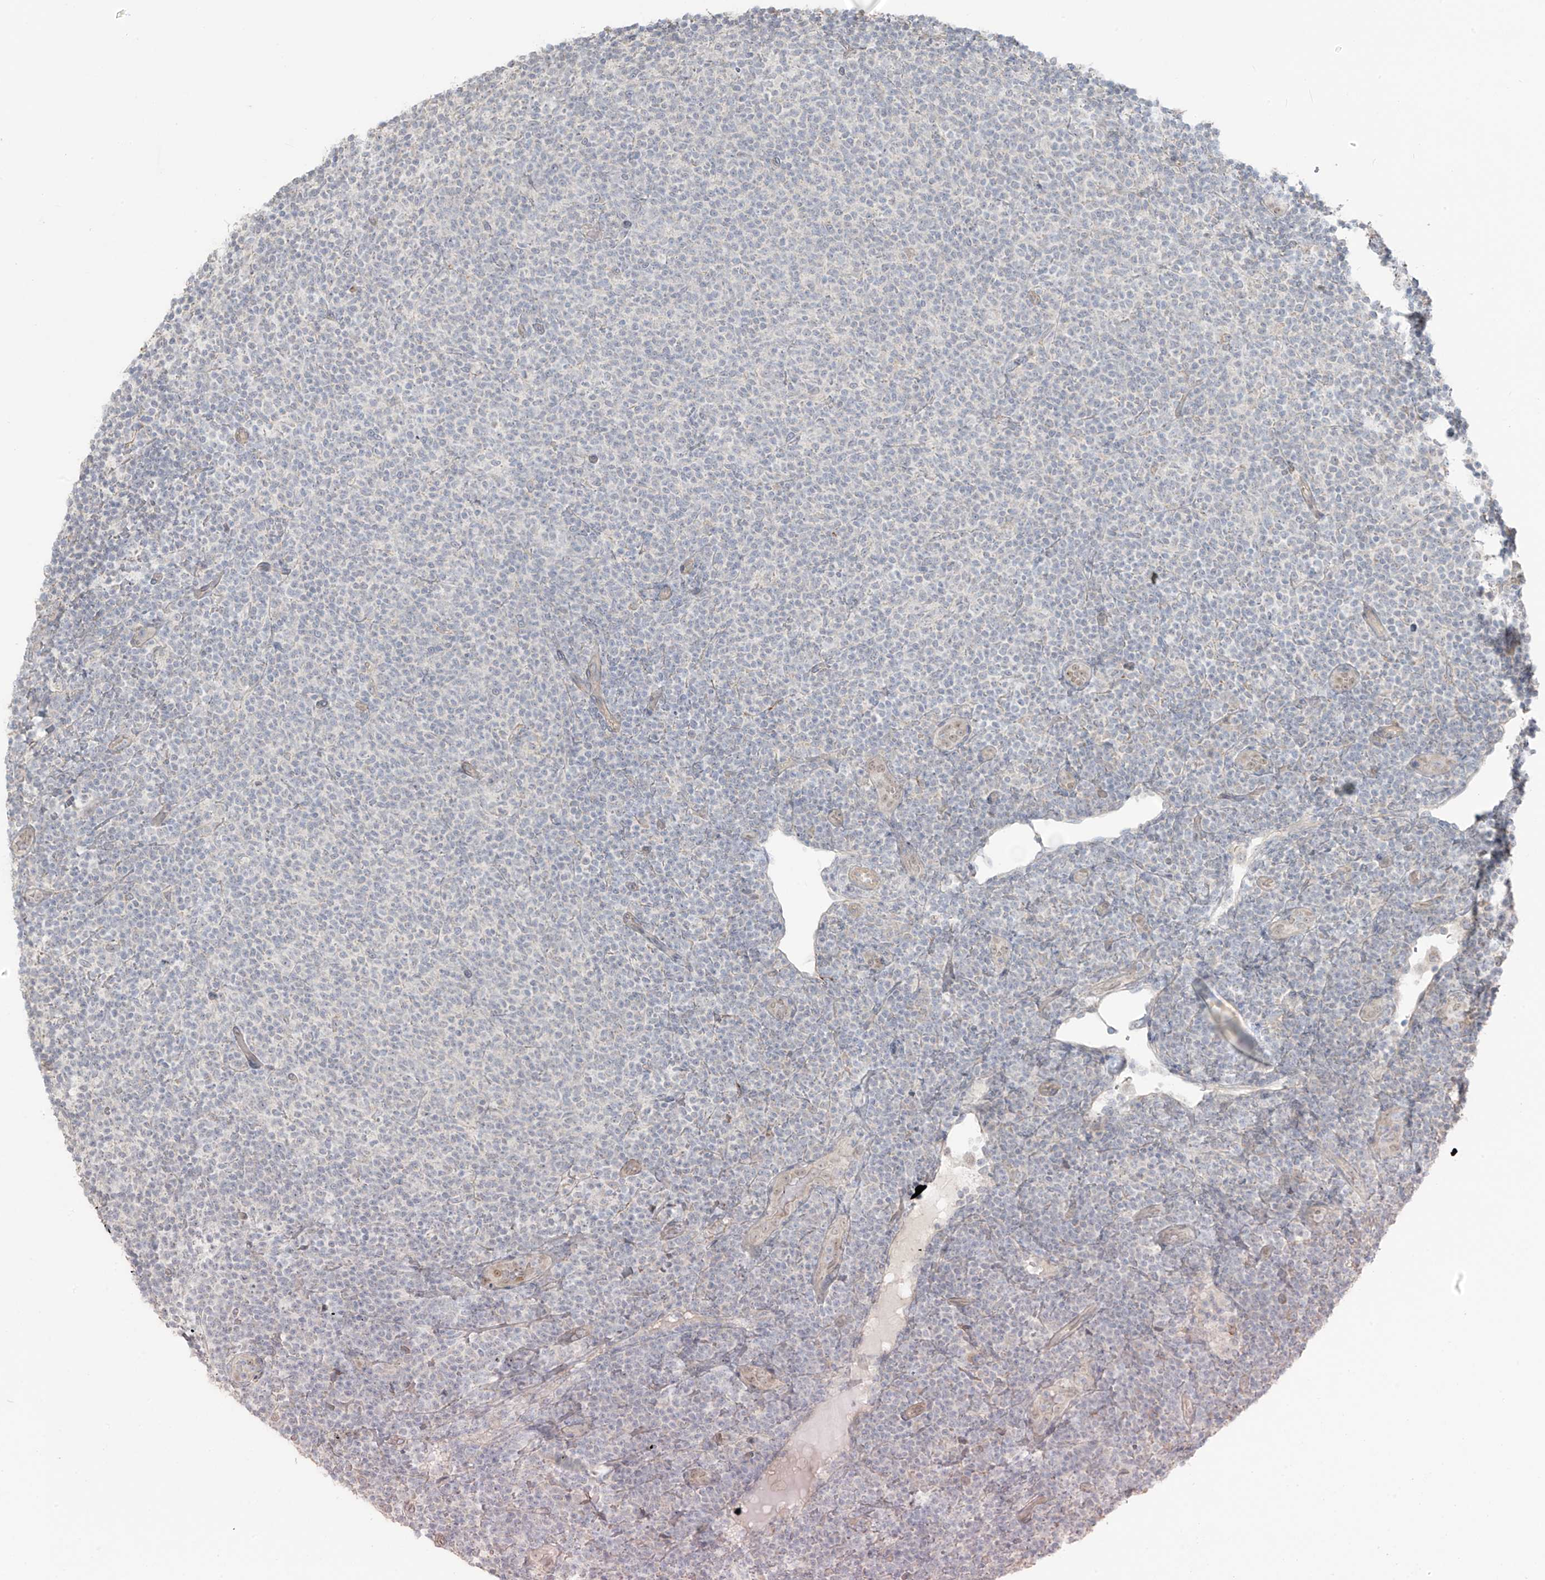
{"staining": {"intensity": "negative", "quantity": "none", "location": "none"}, "tissue": "lymphoma", "cell_type": "Tumor cells", "image_type": "cancer", "snomed": [{"axis": "morphology", "description": "Malignant lymphoma, non-Hodgkin's type, Low grade"}, {"axis": "topography", "description": "Lymph node"}], "caption": "Lymphoma was stained to show a protein in brown. There is no significant staining in tumor cells.", "gene": "MAGIX", "patient": {"sex": "male", "age": 66}}